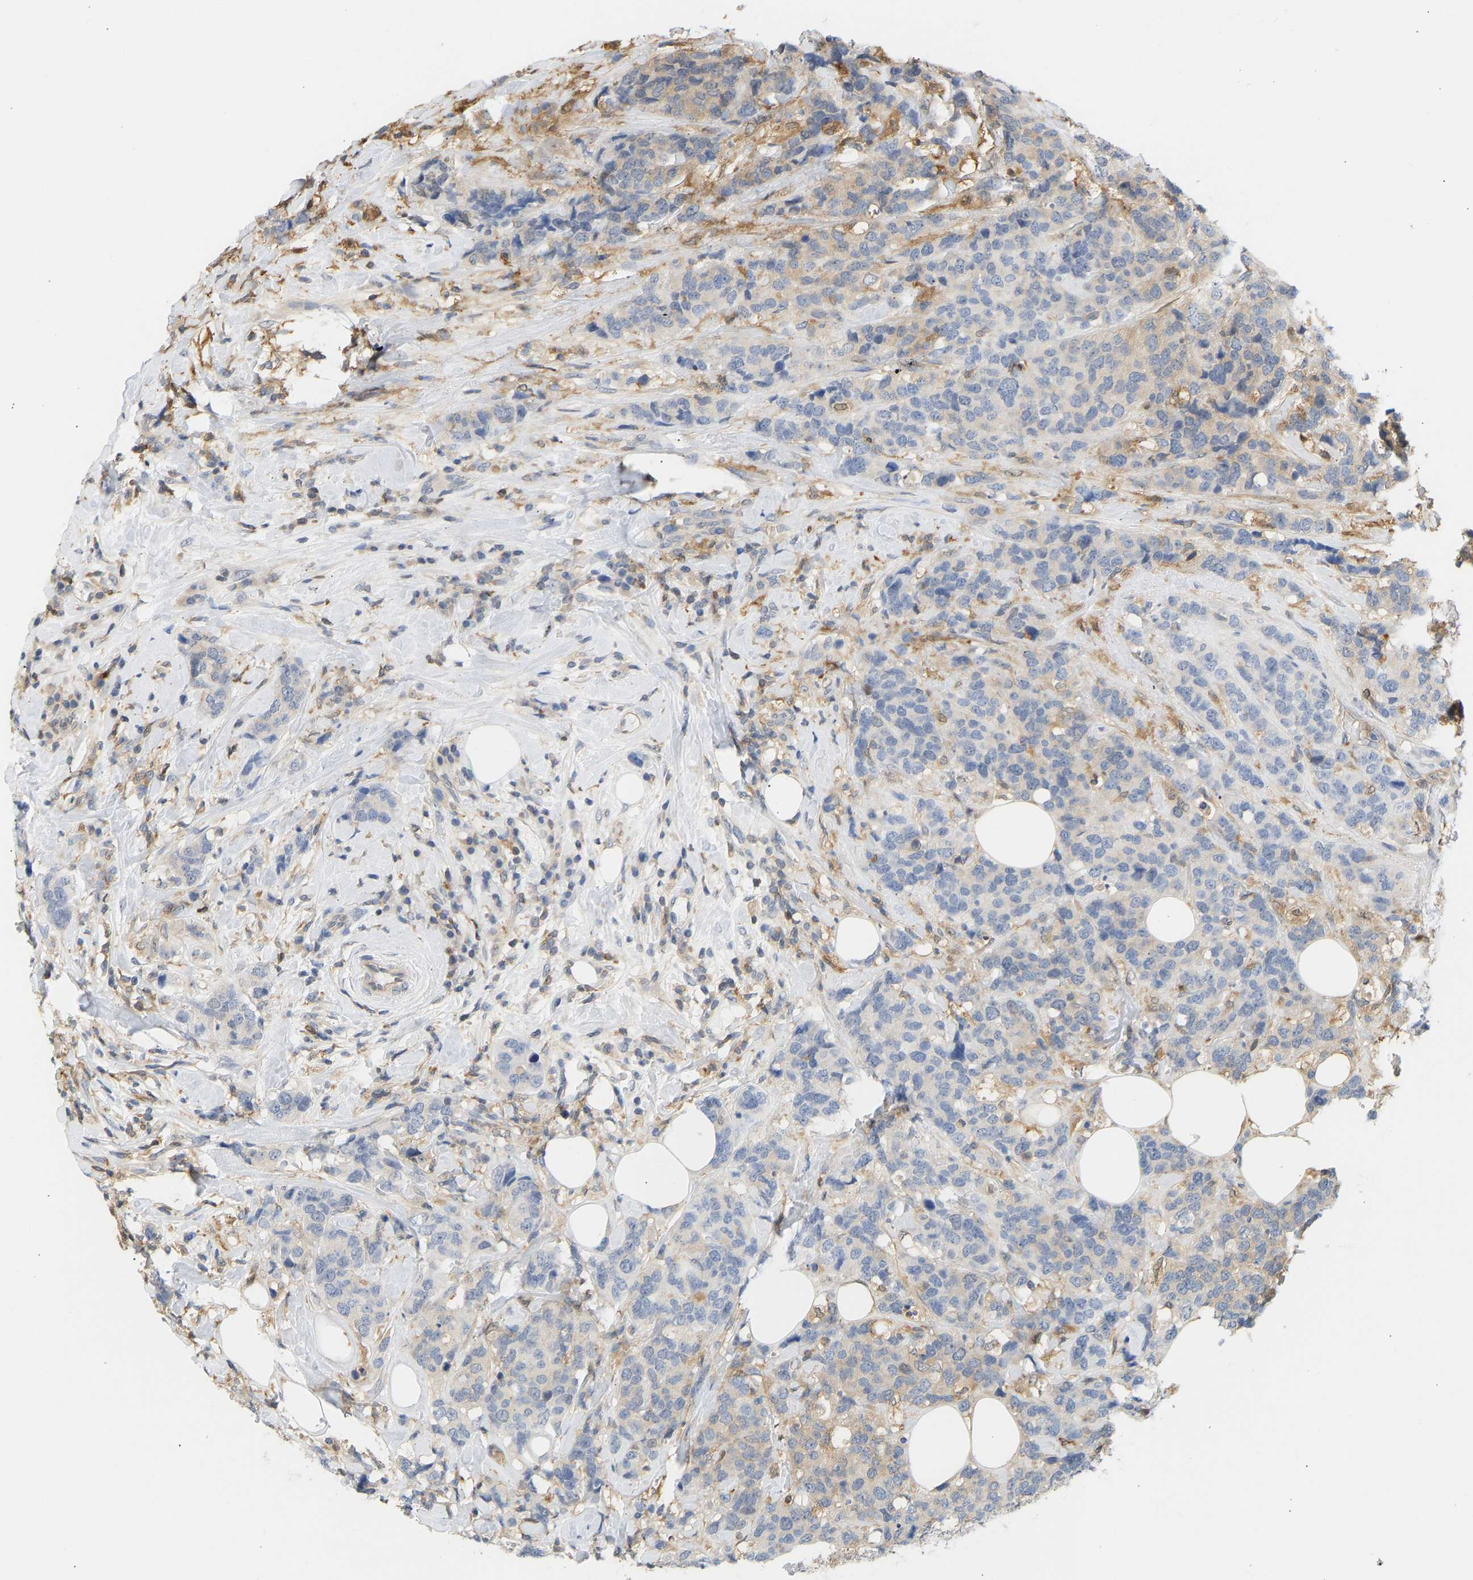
{"staining": {"intensity": "moderate", "quantity": "<25%", "location": "cytoplasmic/membranous"}, "tissue": "breast cancer", "cell_type": "Tumor cells", "image_type": "cancer", "snomed": [{"axis": "morphology", "description": "Lobular carcinoma"}, {"axis": "topography", "description": "Breast"}], "caption": "Immunohistochemistry (IHC) image of human breast cancer stained for a protein (brown), which displays low levels of moderate cytoplasmic/membranous staining in about <25% of tumor cells.", "gene": "ENO1", "patient": {"sex": "female", "age": 59}}